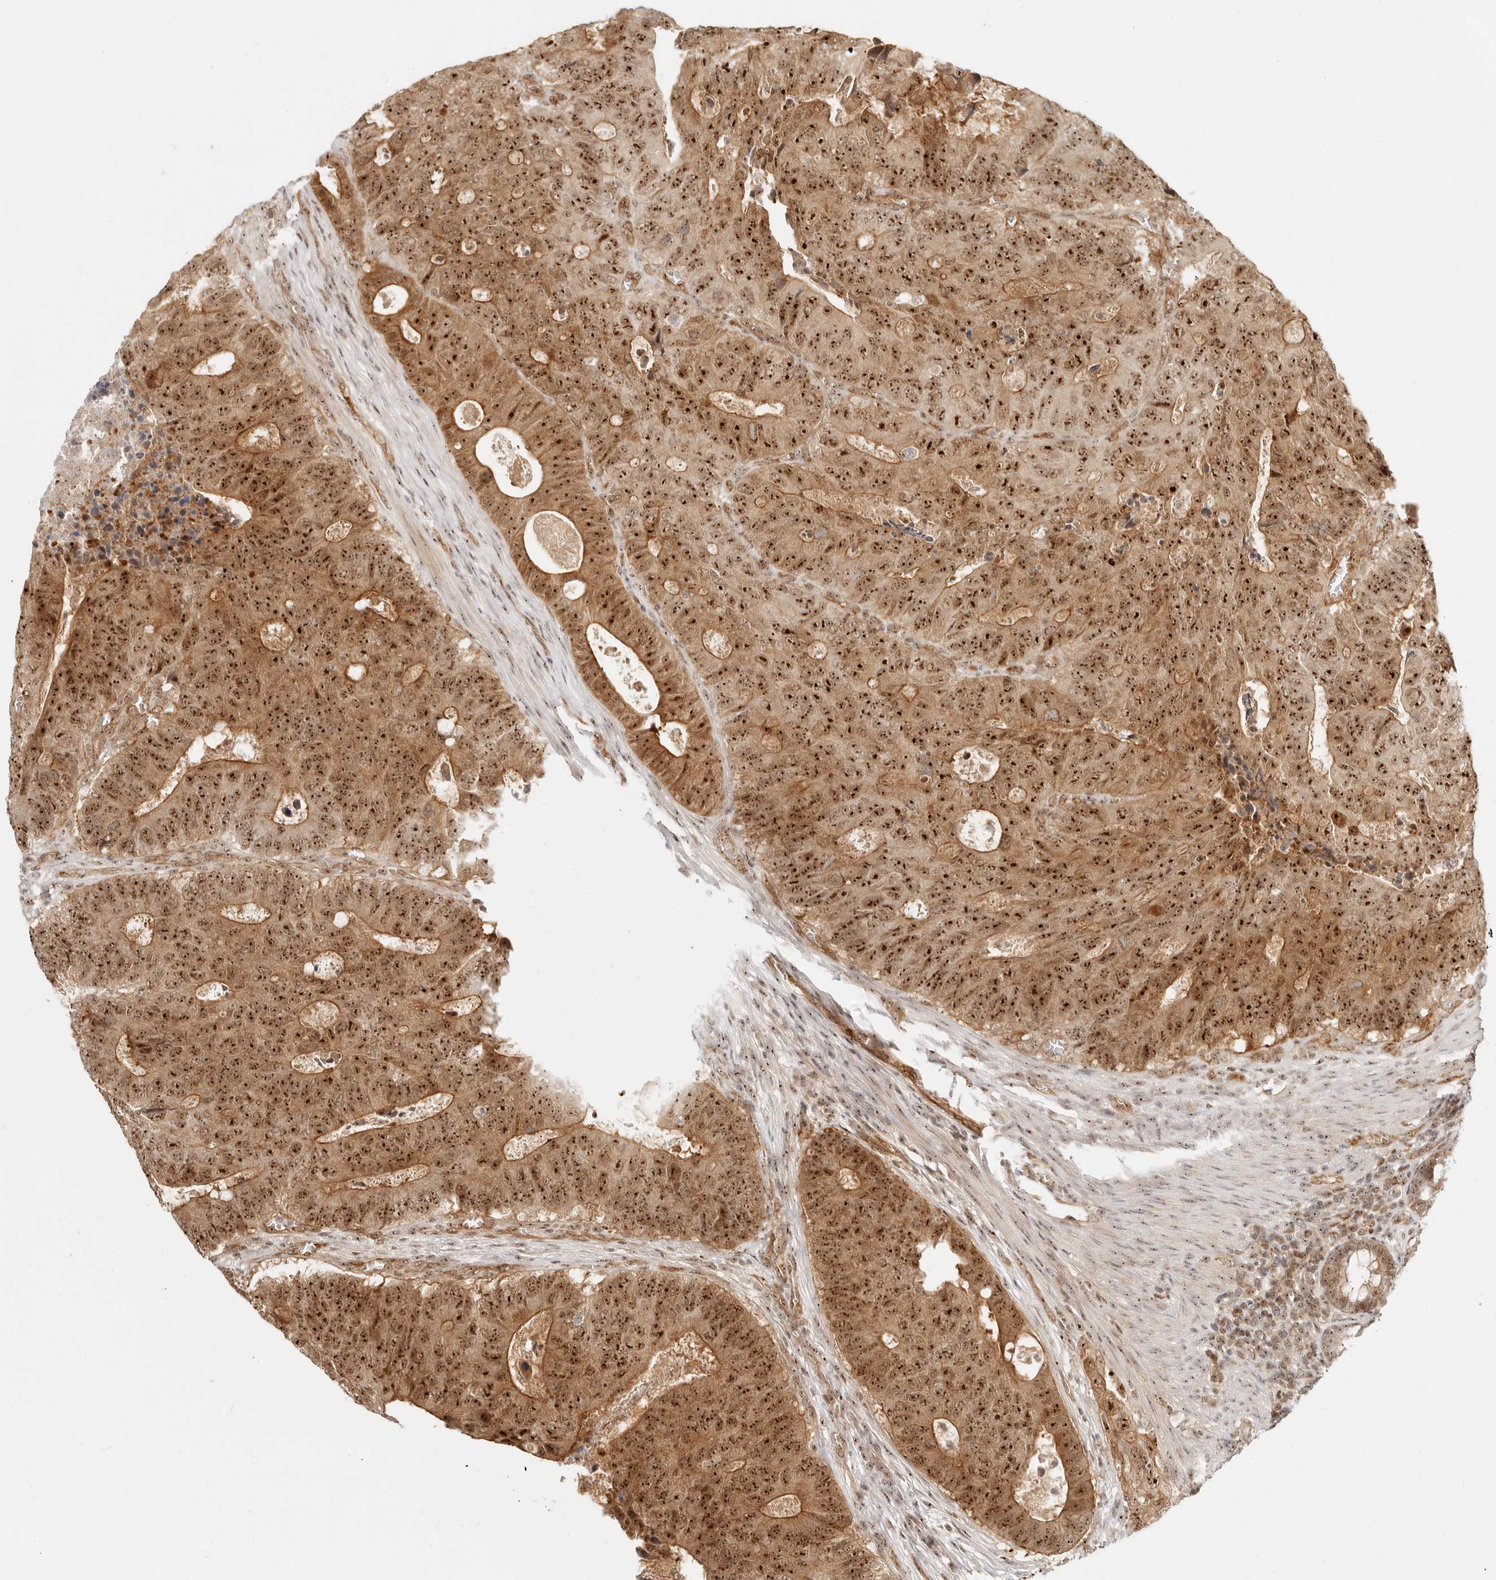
{"staining": {"intensity": "strong", "quantity": ">75%", "location": "cytoplasmic/membranous,nuclear"}, "tissue": "colorectal cancer", "cell_type": "Tumor cells", "image_type": "cancer", "snomed": [{"axis": "morphology", "description": "Adenocarcinoma, NOS"}, {"axis": "topography", "description": "Colon"}], "caption": "High-magnification brightfield microscopy of colorectal adenocarcinoma stained with DAB (brown) and counterstained with hematoxylin (blue). tumor cells exhibit strong cytoplasmic/membranous and nuclear positivity is identified in approximately>75% of cells.", "gene": "BAP1", "patient": {"sex": "male", "age": 87}}